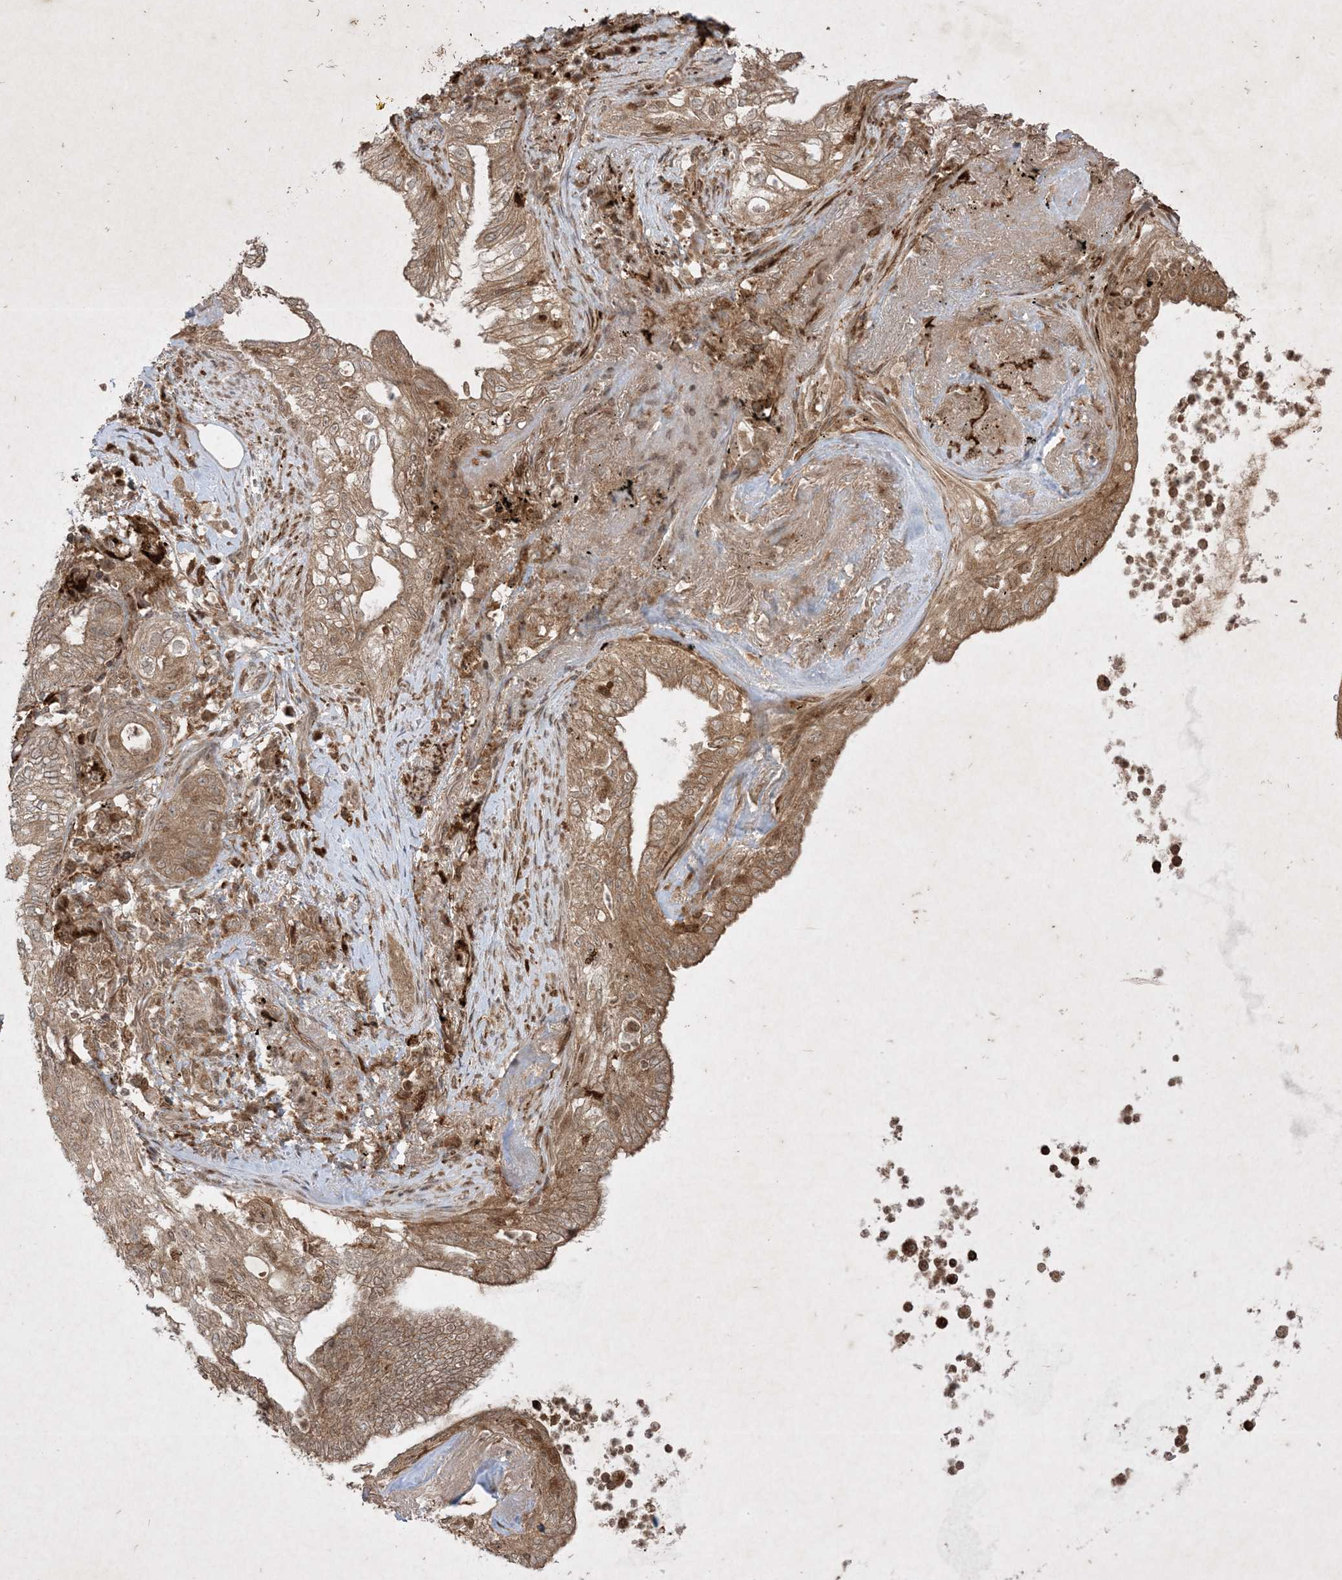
{"staining": {"intensity": "moderate", "quantity": ">75%", "location": "cytoplasmic/membranous"}, "tissue": "lung cancer", "cell_type": "Tumor cells", "image_type": "cancer", "snomed": [{"axis": "morphology", "description": "Adenocarcinoma, NOS"}, {"axis": "topography", "description": "Lung"}], "caption": "DAB (3,3'-diaminobenzidine) immunohistochemical staining of adenocarcinoma (lung) shows moderate cytoplasmic/membranous protein positivity in about >75% of tumor cells.", "gene": "PTK6", "patient": {"sex": "female", "age": 70}}